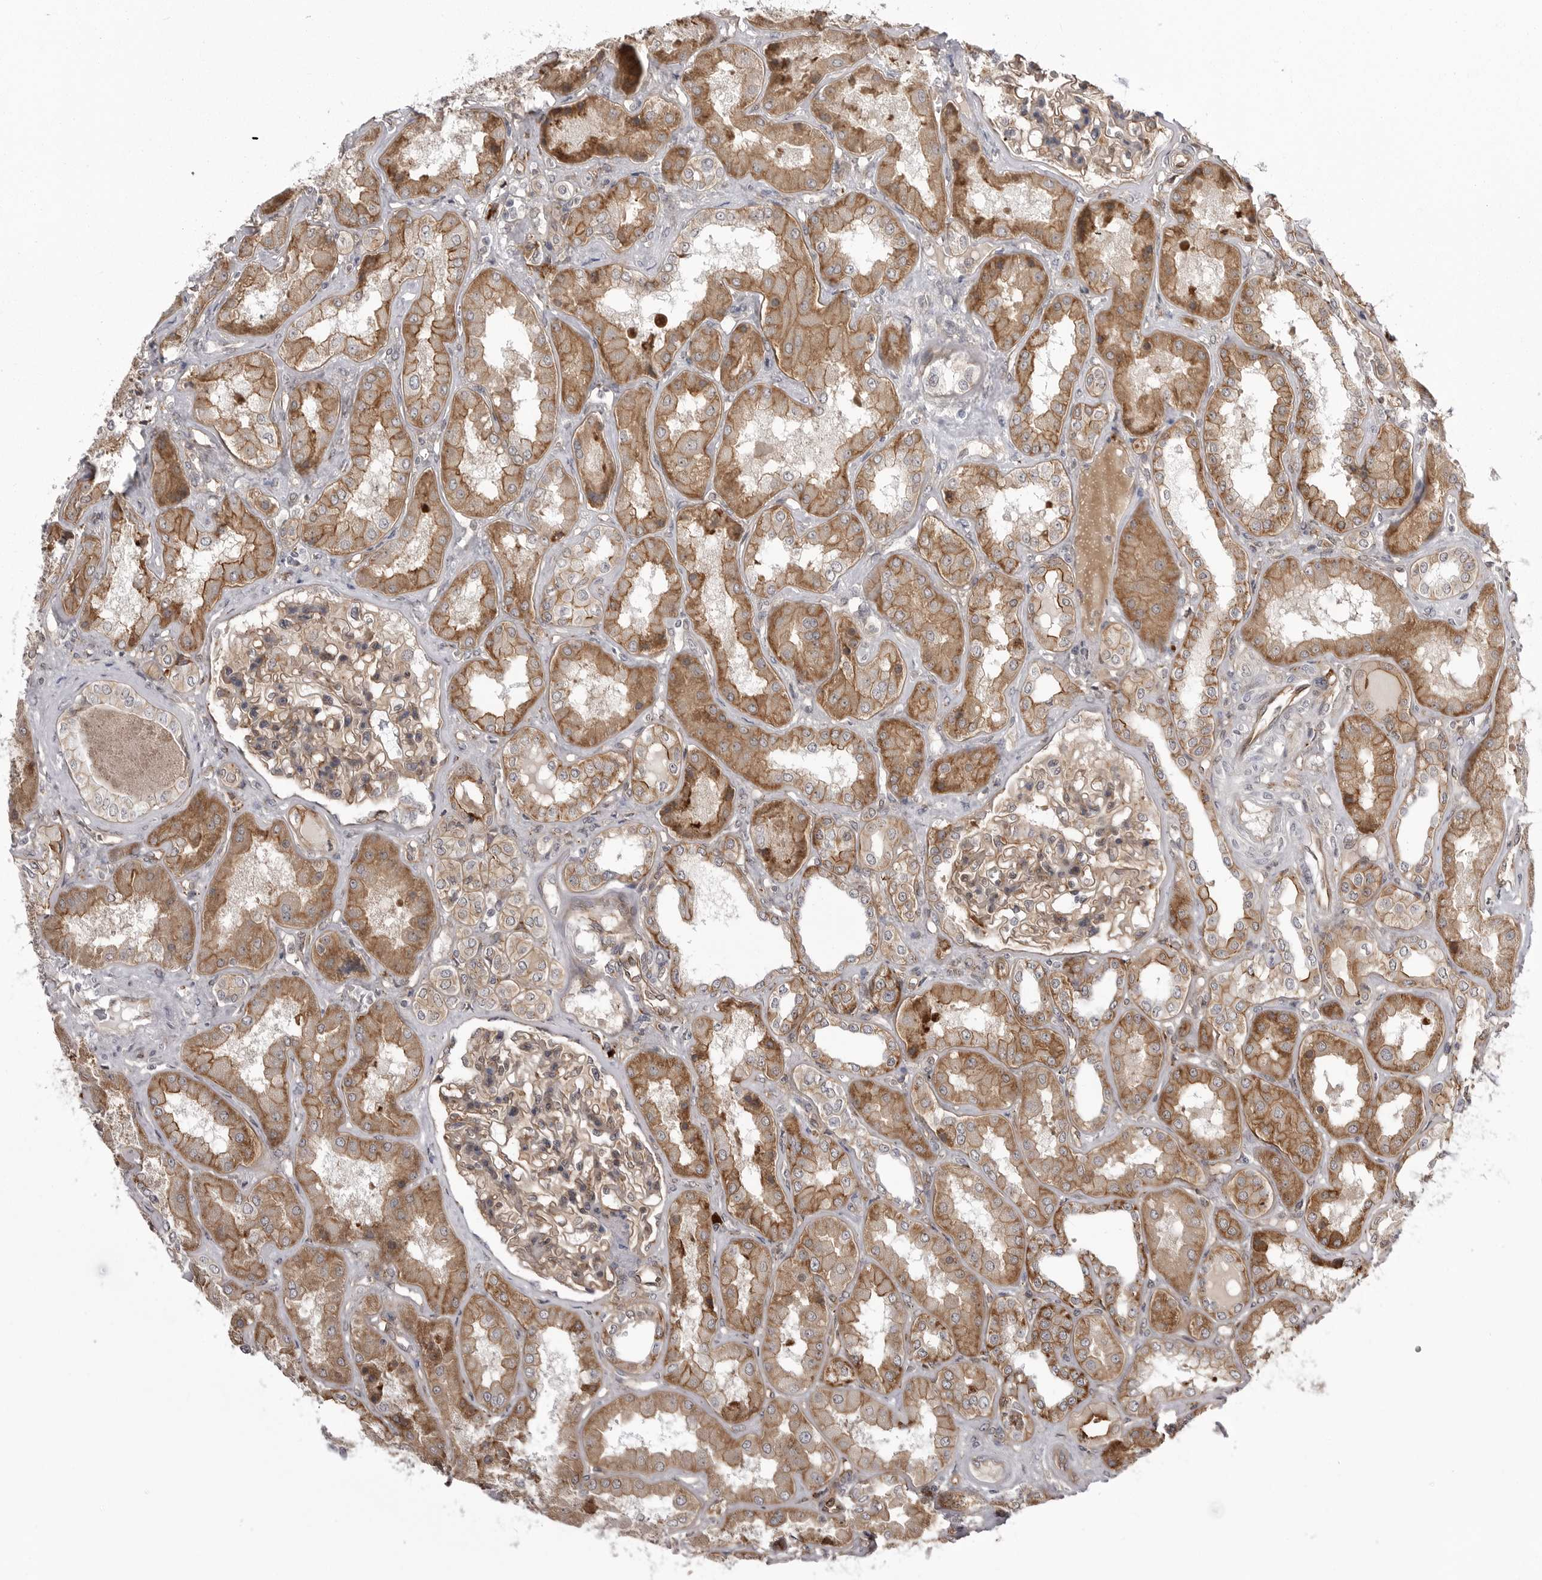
{"staining": {"intensity": "moderate", "quantity": ">75%", "location": "cytoplasmic/membranous"}, "tissue": "kidney", "cell_type": "Cells in glomeruli", "image_type": "normal", "snomed": [{"axis": "morphology", "description": "Normal tissue, NOS"}, {"axis": "topography", "description": "Kidney"}], "caption": "High-power microscopy captured an immunohistochemistry (IHC) histopathology image of normal kidney, revealing moderate cytoplasmic/membranous positivity in about >75% of cells in glomeruli. The protein is stained brown, and the nuclei are stained in blue (DAB (3,3'-diaminobenzidine) IHC with brightfield microscopy, high magnification).", "gene": "ARL5A", "patient": {"sex": "female", "age": 56}}